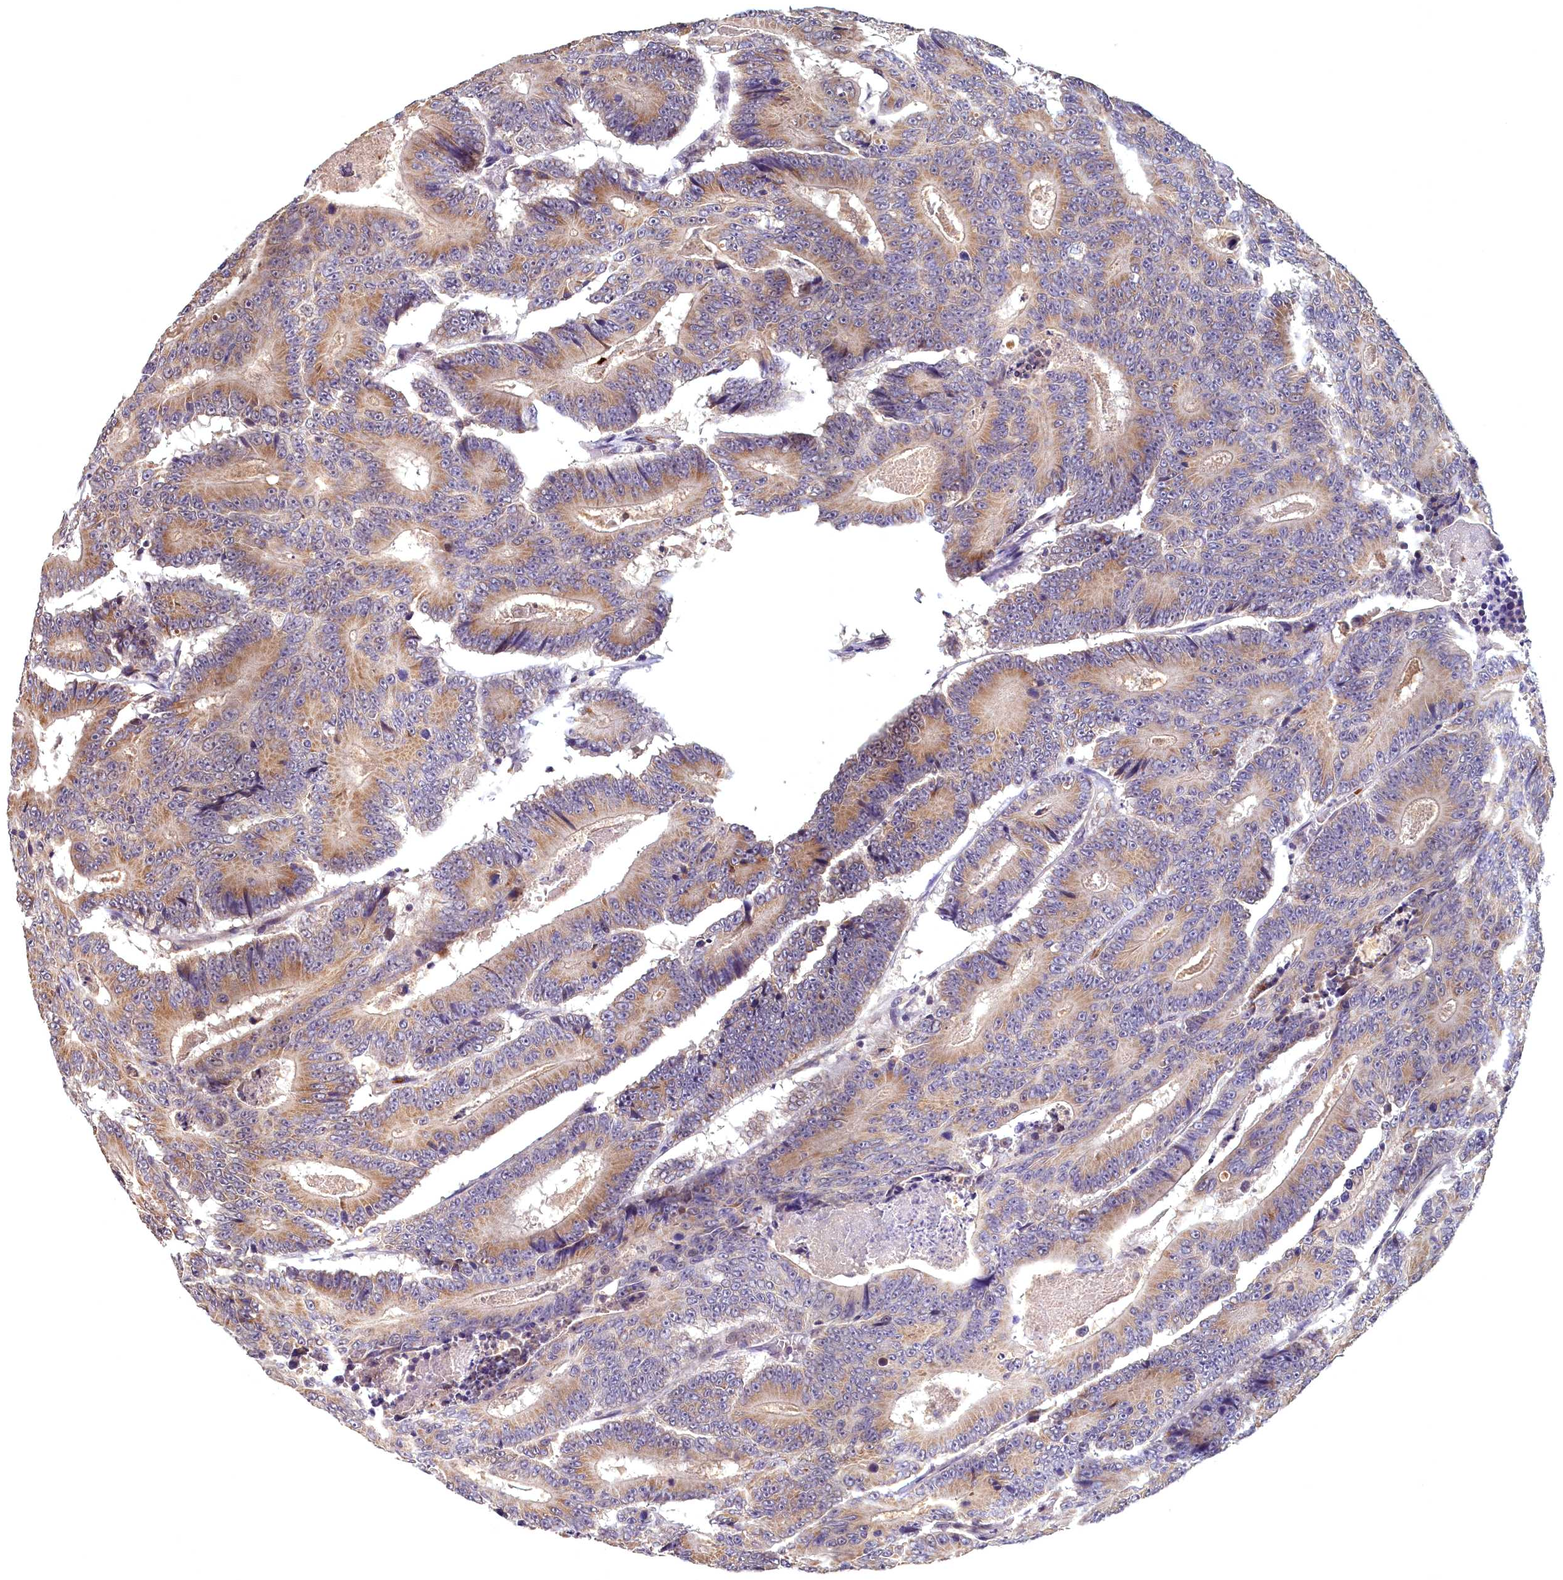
{"staining": {"intensity": "moderate", "quantity": ">75%", "location": "cytoplasmic/membranous"}, "tissue": "colorectal cancer", "cell_type": "Tumor cells", "image_type": "cancer", "snomed": [{"axis": "morphology", "description": "Adenocarcinoma, NOS"}, {"axis": "topography", "description": "Colon"}], "caption": "A medium amount of moderate cytoplasmic/membranous staining is seen in approximately >75% of tumor cells in adenocarcinoma (colorectal) tissue.", "gene": "EPB41L4B", "patient": {"sex": "male", "age": 83}}